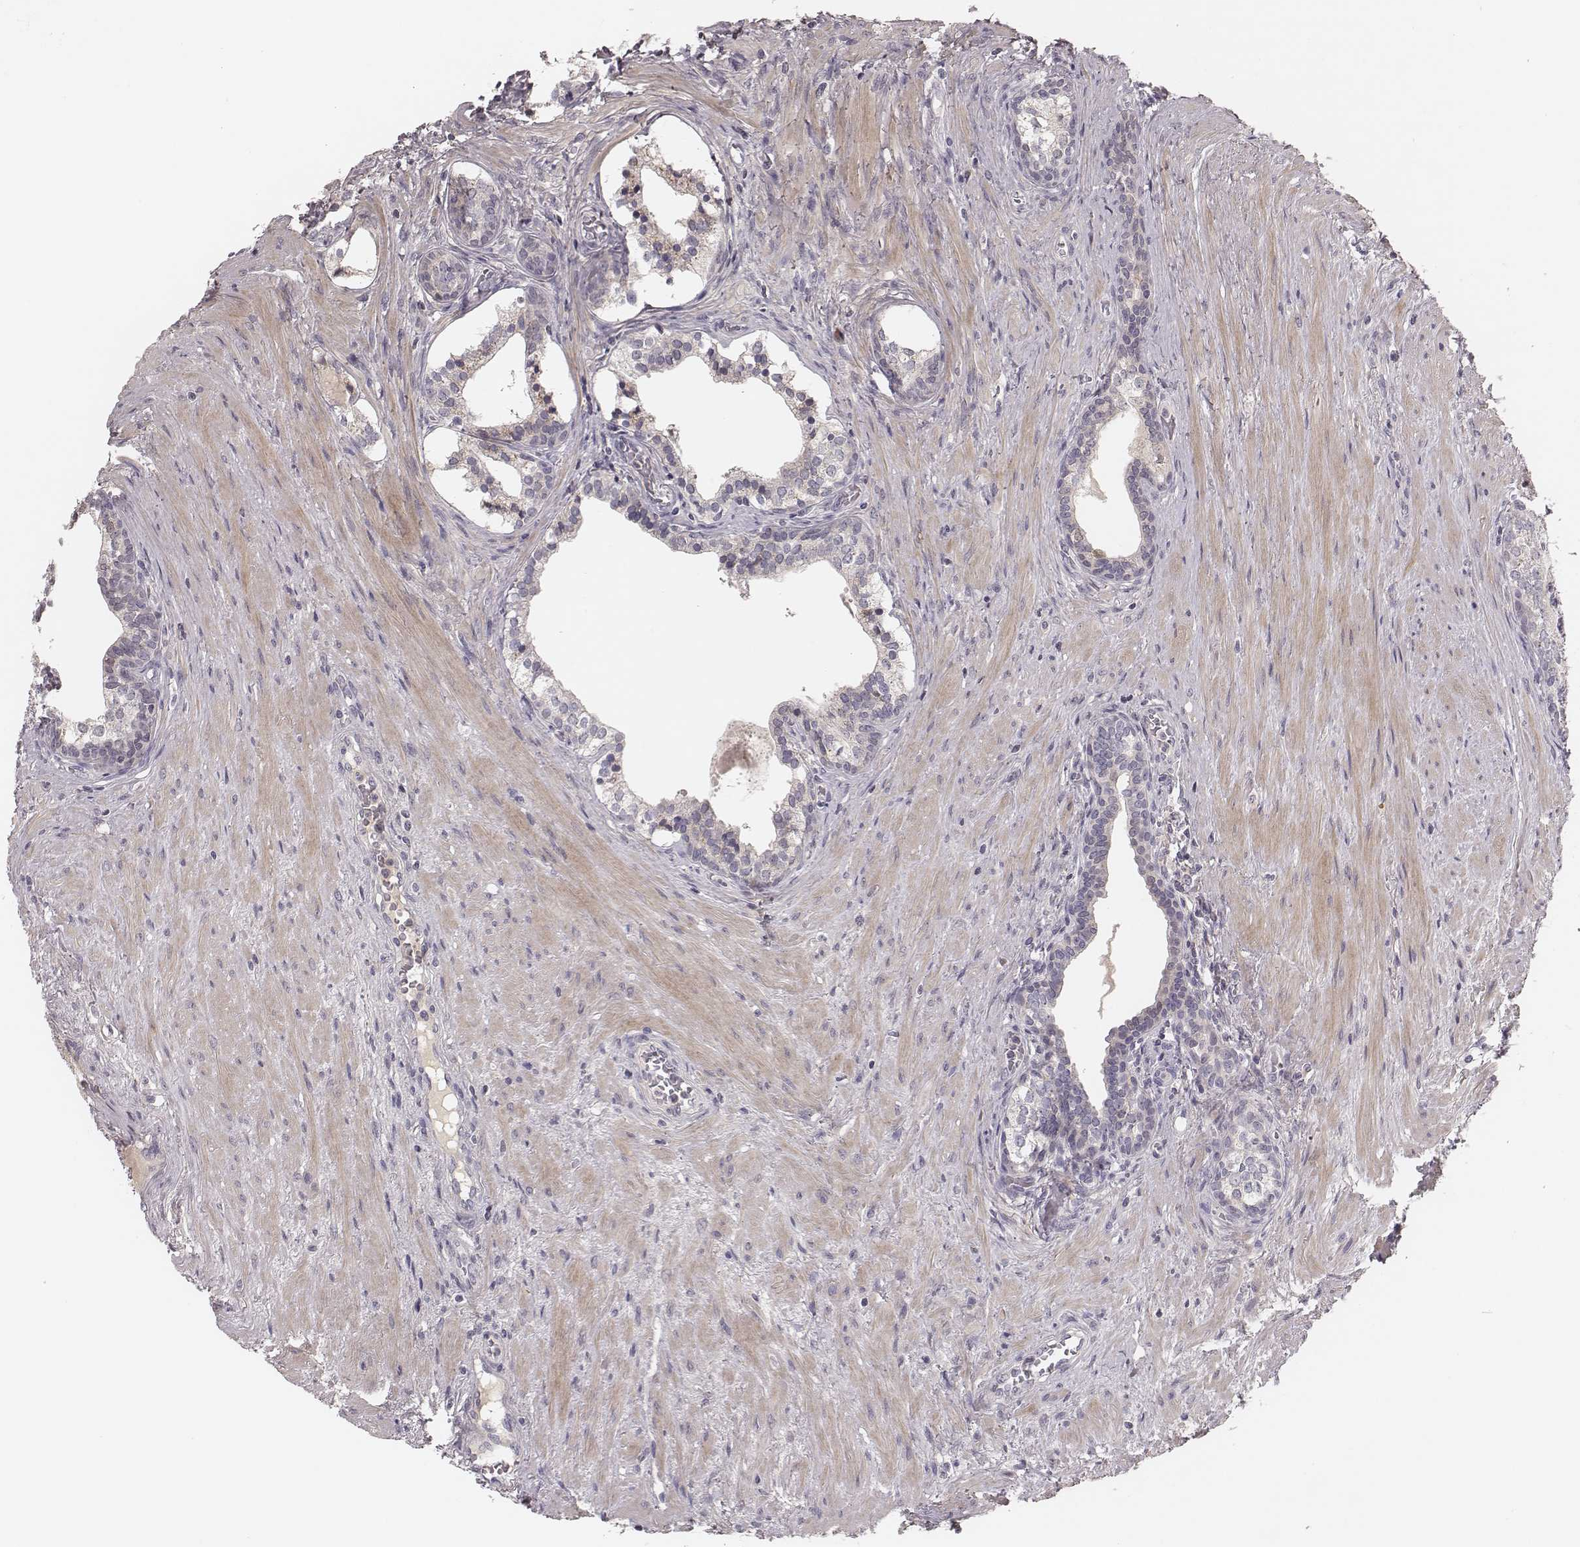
{"staining": {"intensity": "negative", "quantity": "none", "location": "none"}, "tissue": "prostate cancer", "cell_type": "Tumor cells", "image_type": "cancer", "snomed": [{"axis": "morphology", "description": "Adenocarcinoma, NOS"}, {"axis": "morphology", "description": "Adenocarcinoma, High grade"}, {"axis": "topography", "description": "Prostate"}], "caption": "Adenocarcinoma (prostate) was stained to show a protein in brown. There is no significant expression in tumor cells.", "gene": "SDCBP2", "patient": {"sex": "male", "age": 61}}